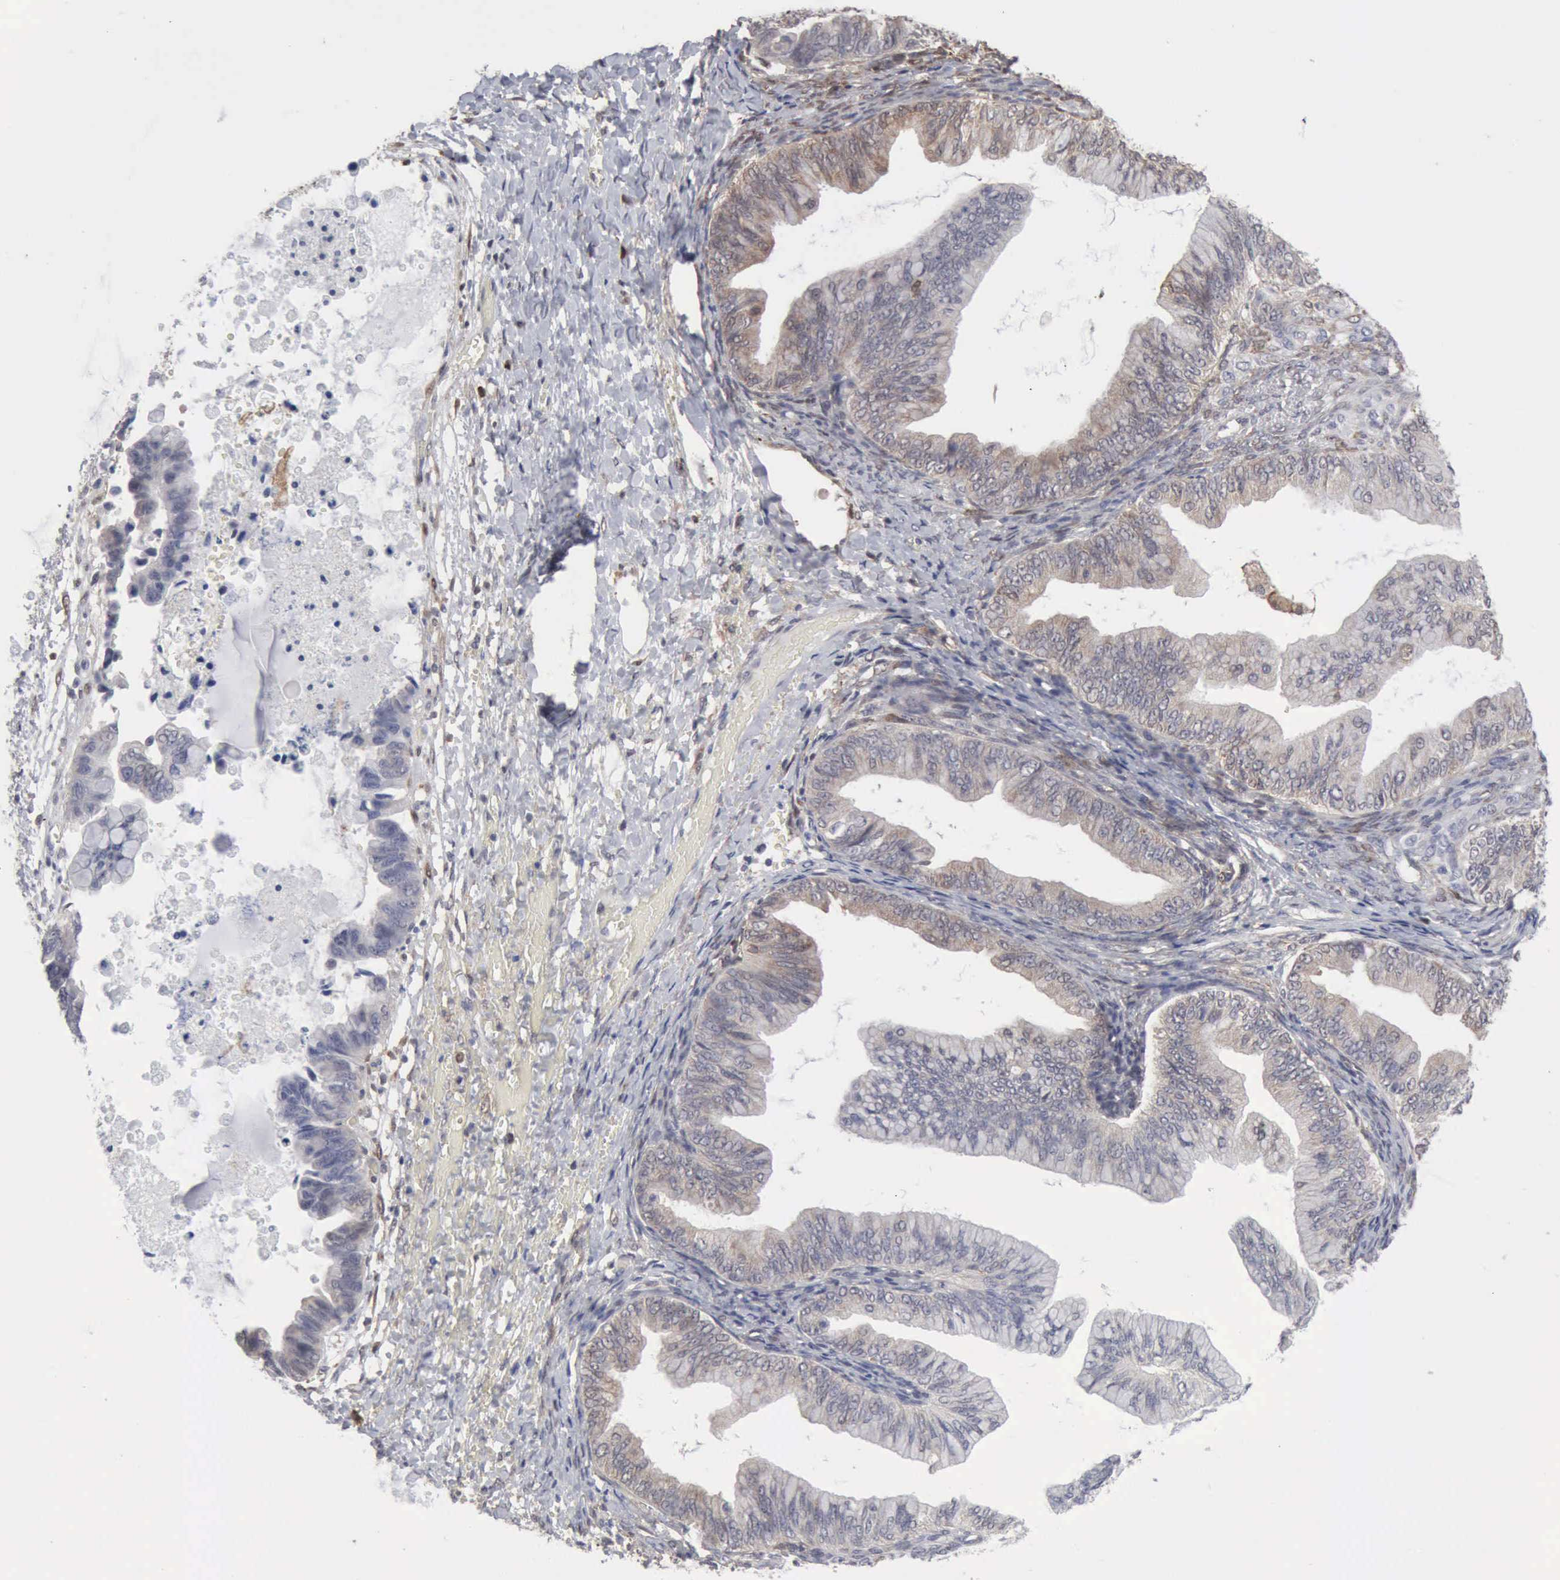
{"staining": {"intensity": "weak", "quantity": "<25%", "location": "cytoplasmic/membranous"}, "tissue": "ovarian cancer", "cell_type": "Tumor cells", "image_type": "cancer", "snomed": [{"axis": "morphology", "description": "Cystadenocarcinoma, mucinous, NOS"}, {"axis": "topography", "description": "Ovary"}], "caption": "DAB immunohistochemical staining of ovarian mucinous cystadenocarcinoma reveals no significant expression in tumor cells. Nuclei are stained in blue.", "gene": "STAT1", "patient": {"sex": "female", "age": 36}}